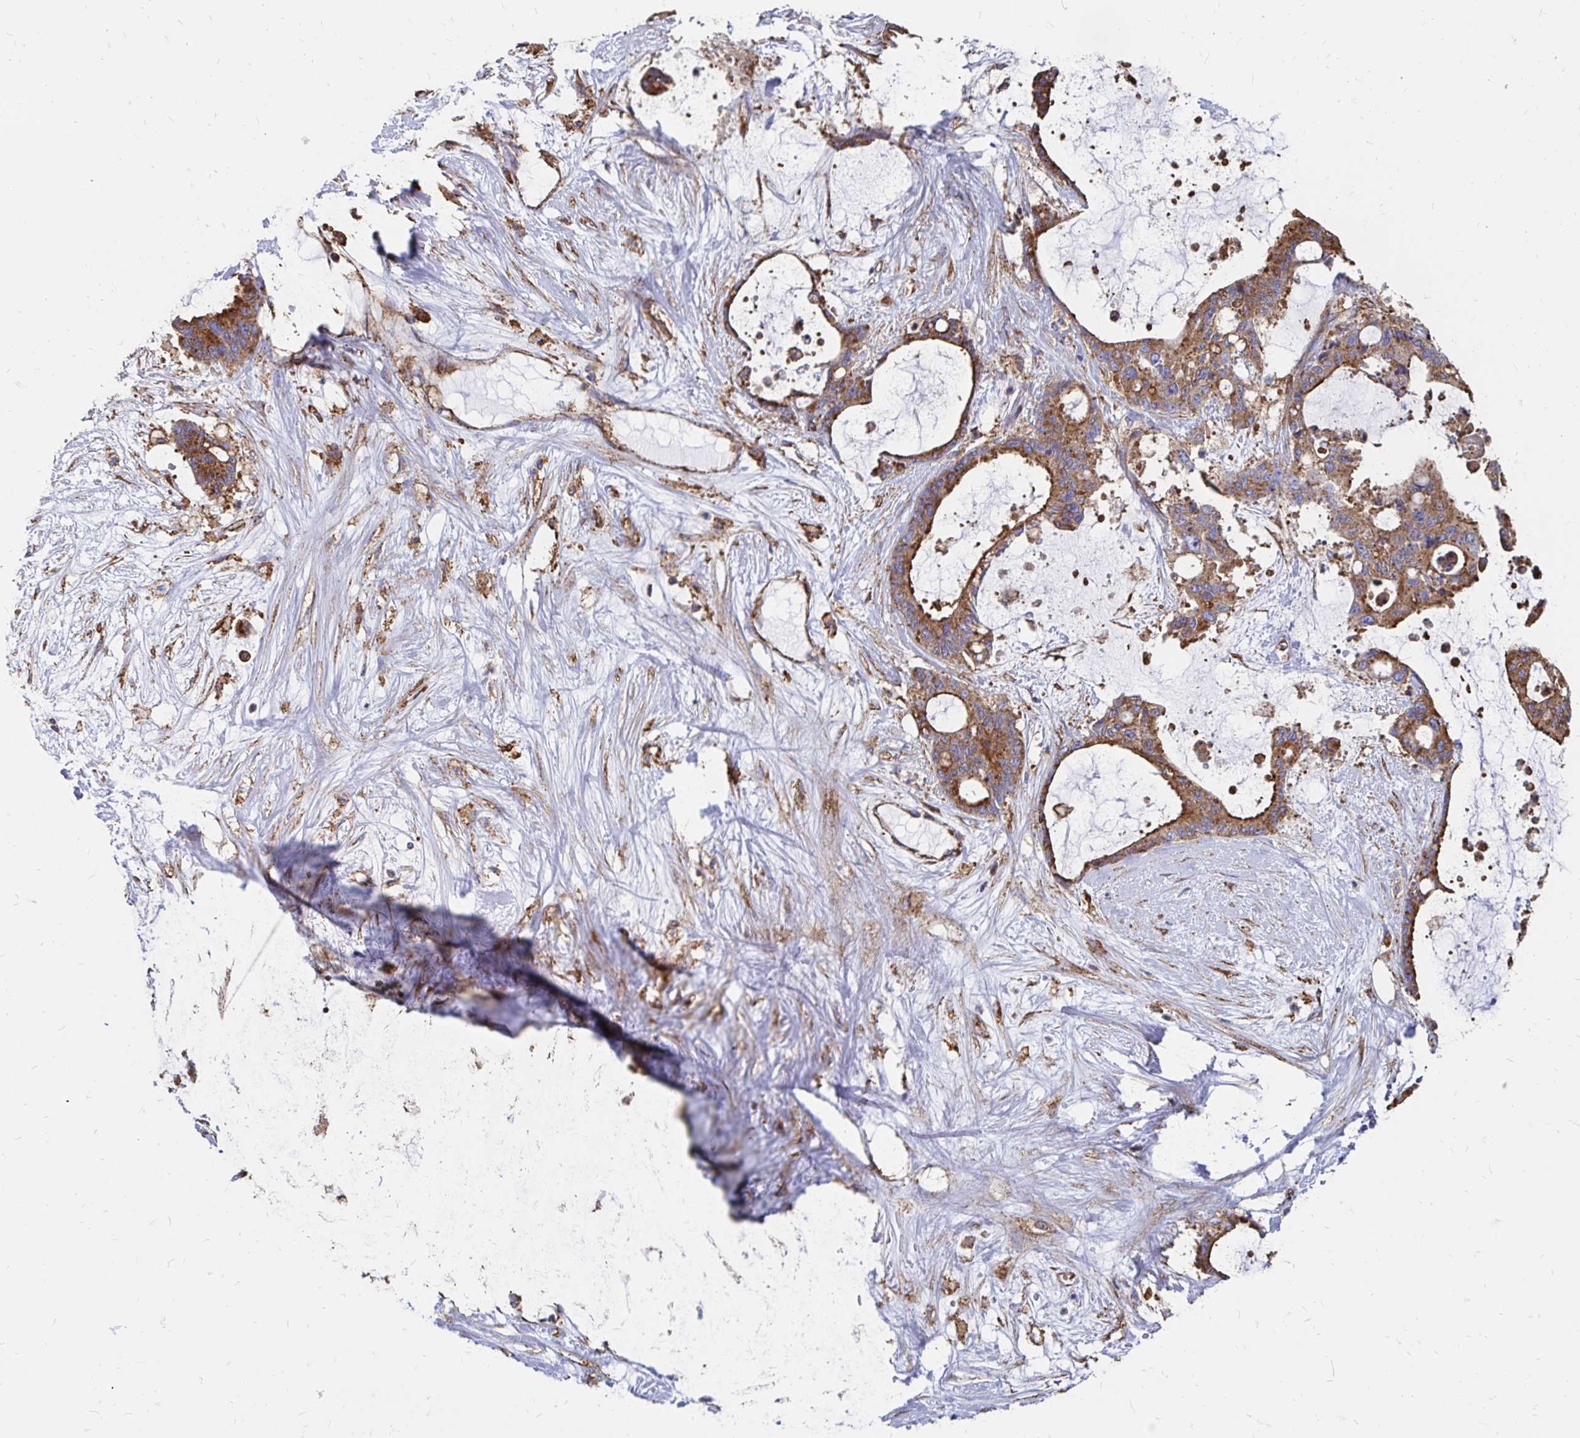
{"staining": {"intensity": "strong", "quantity": ">75%", "location": "cytoplasmic/membranous"}, "tissue": "liver cancer", "cell_type": "Tumor cells", "image_type": "cancer", "snomed": [{"axis": "morphology", "description": "Normal tissue, NOS"}, {"axis": "morphology", "description": "Cholangiocarcinoma"}, {"axis": "topography", "description": "Liver"}, {"axis": "topography", "description": "Peripheral nerve tissue"}], "caption": "Protein analysis of liver cholangiocarcinoma tissue demonstrates strong cytoplasmic/membranous staining in about >75% of tumor cells.", "gene": "CLTC", "patient": {"sex": "female", "age": 73}}